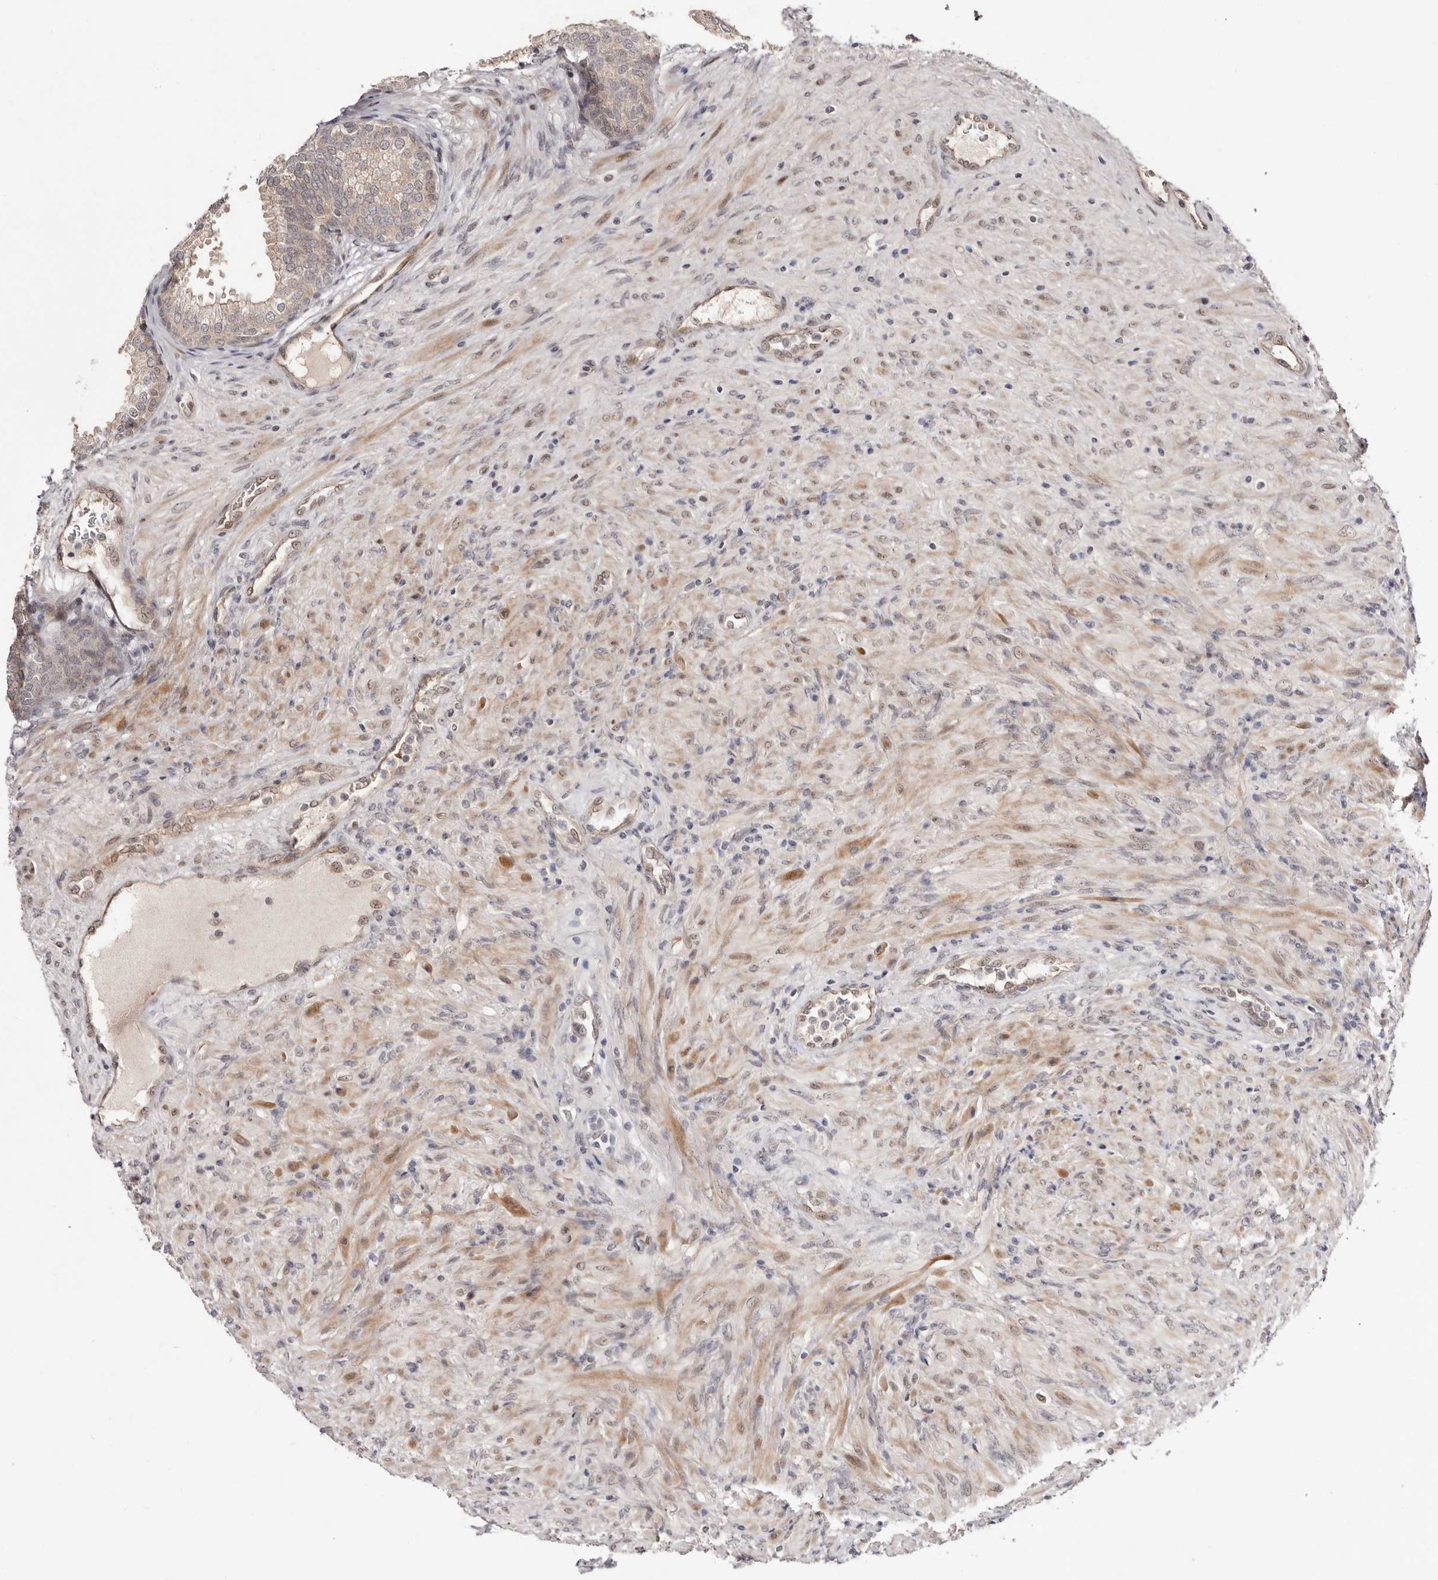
{"staining": {"intensity": "moderate", "quantity": ">75%", "location": "cytoplasmic/membranous"}, "tissue": "prostate", "cell_type": "Glandular cells", "image_type": "normal", "snomed": [{"axis": "morphology", "description": "Normal tissue, NOS"}, {"axis": "topography", "description": "Prostate"}], "caption": "Immunohistochemical staining of normal prostate reveals >75% levels of moderate cytoplasmic/membranous protein expression in approximately >75% of glandular cells.", "gene": "EGR3", "patient": {"sex": "male", "age": 76}}